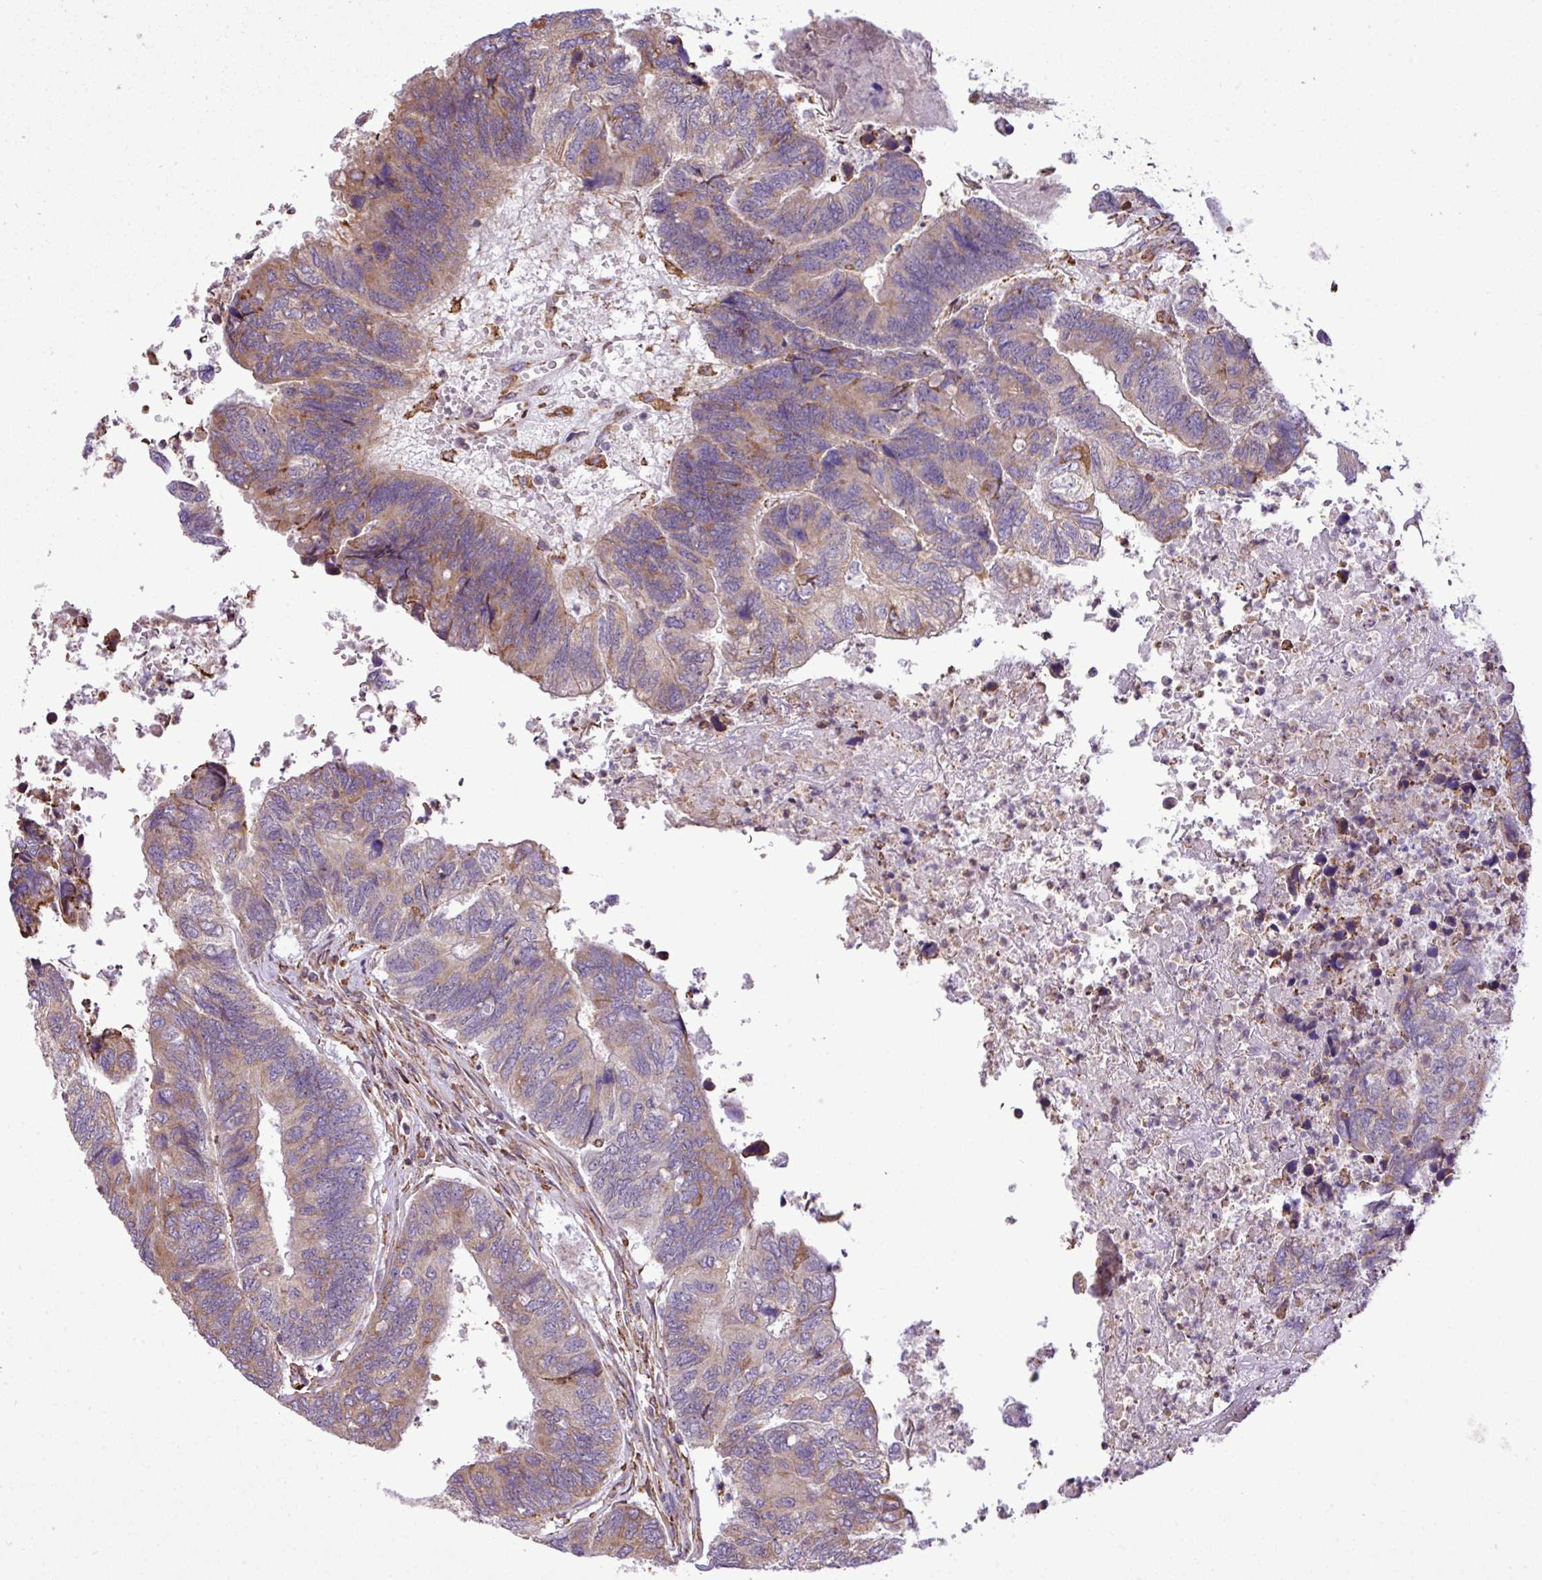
{"staining": {"intensity": "weak", "quantity": "25%-75%", "location": "cytoplasmic/membranous"}, "tissue": "colorectal cancer", "cell_type": "Tumor cells", "image_type": "cancer", "snomed": [{"axis": "morphology", "description": "Adenocarcinoma, NOS"}, {"axis": "topography", "description": "Colon"}], "caption": "Tumor cells show low levels of weak cytoplasmic/membranous positivity in about 25%-75% of cells in colorectal cancer (adenocarcinoma).", "gene": "ZSCAN5A", "patient": {"sex": "female", "age": 67}}